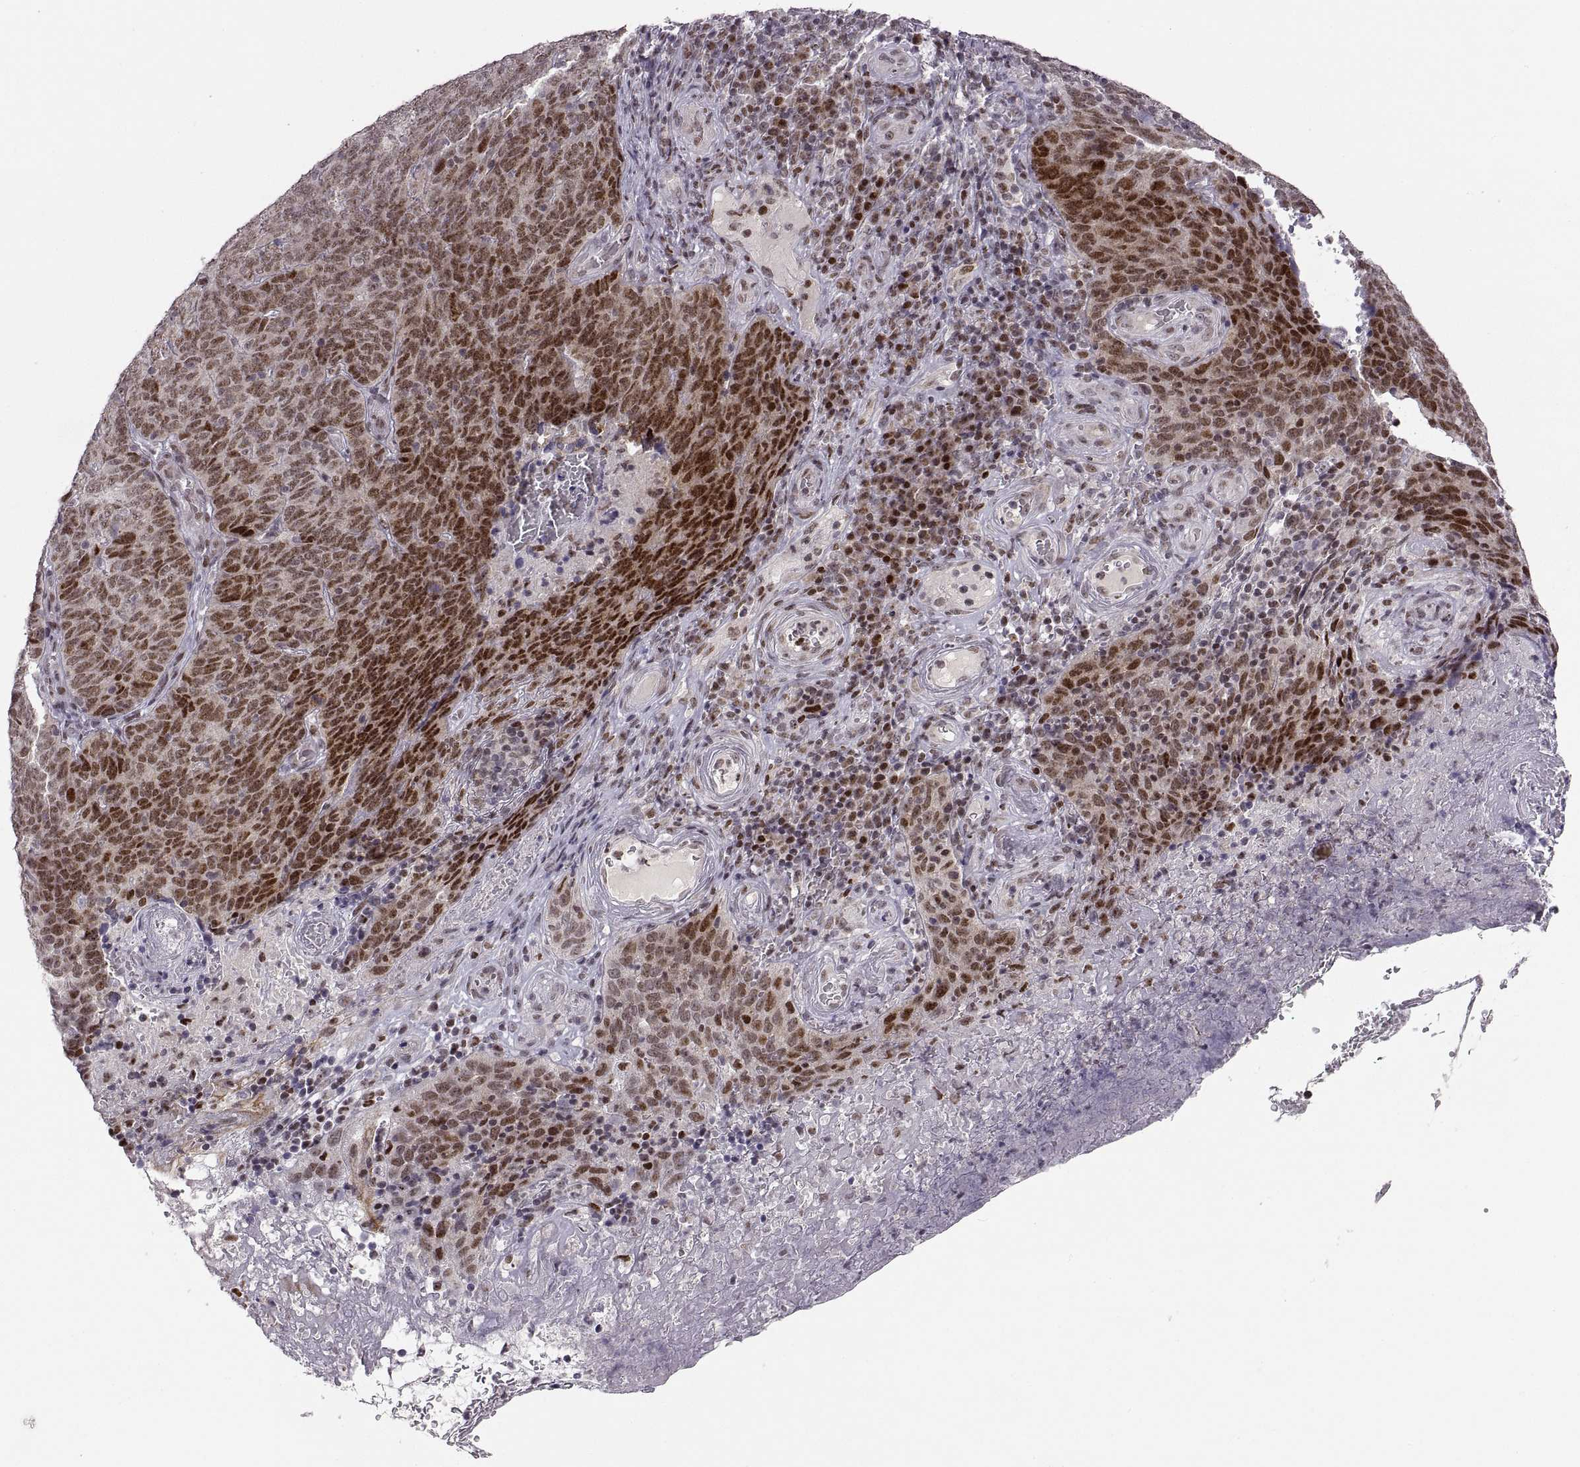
{"staining": {"intensity": "strong", "quantity": ">75%", "location": "nuclear"}, "tissue": "skin cancer", "cell_type": "Tumor cells", "image_type": "cancer", "snomed": [{"axis": "morphology", "description": "Squamous cell carcinoma, NOS"}, {"axis": "topography", "description": "Skin"}, {"axis": "topography", "description": "Anal"}], "caption": "A high-resolution histopathology image shows IHC staining of skin cancer (squamous cell carcinoma), which shows strong nuclear expression in about >75% of tumor cells.", "gene": "SNAI1", "patient": {"sex": "female", "age": 51}}